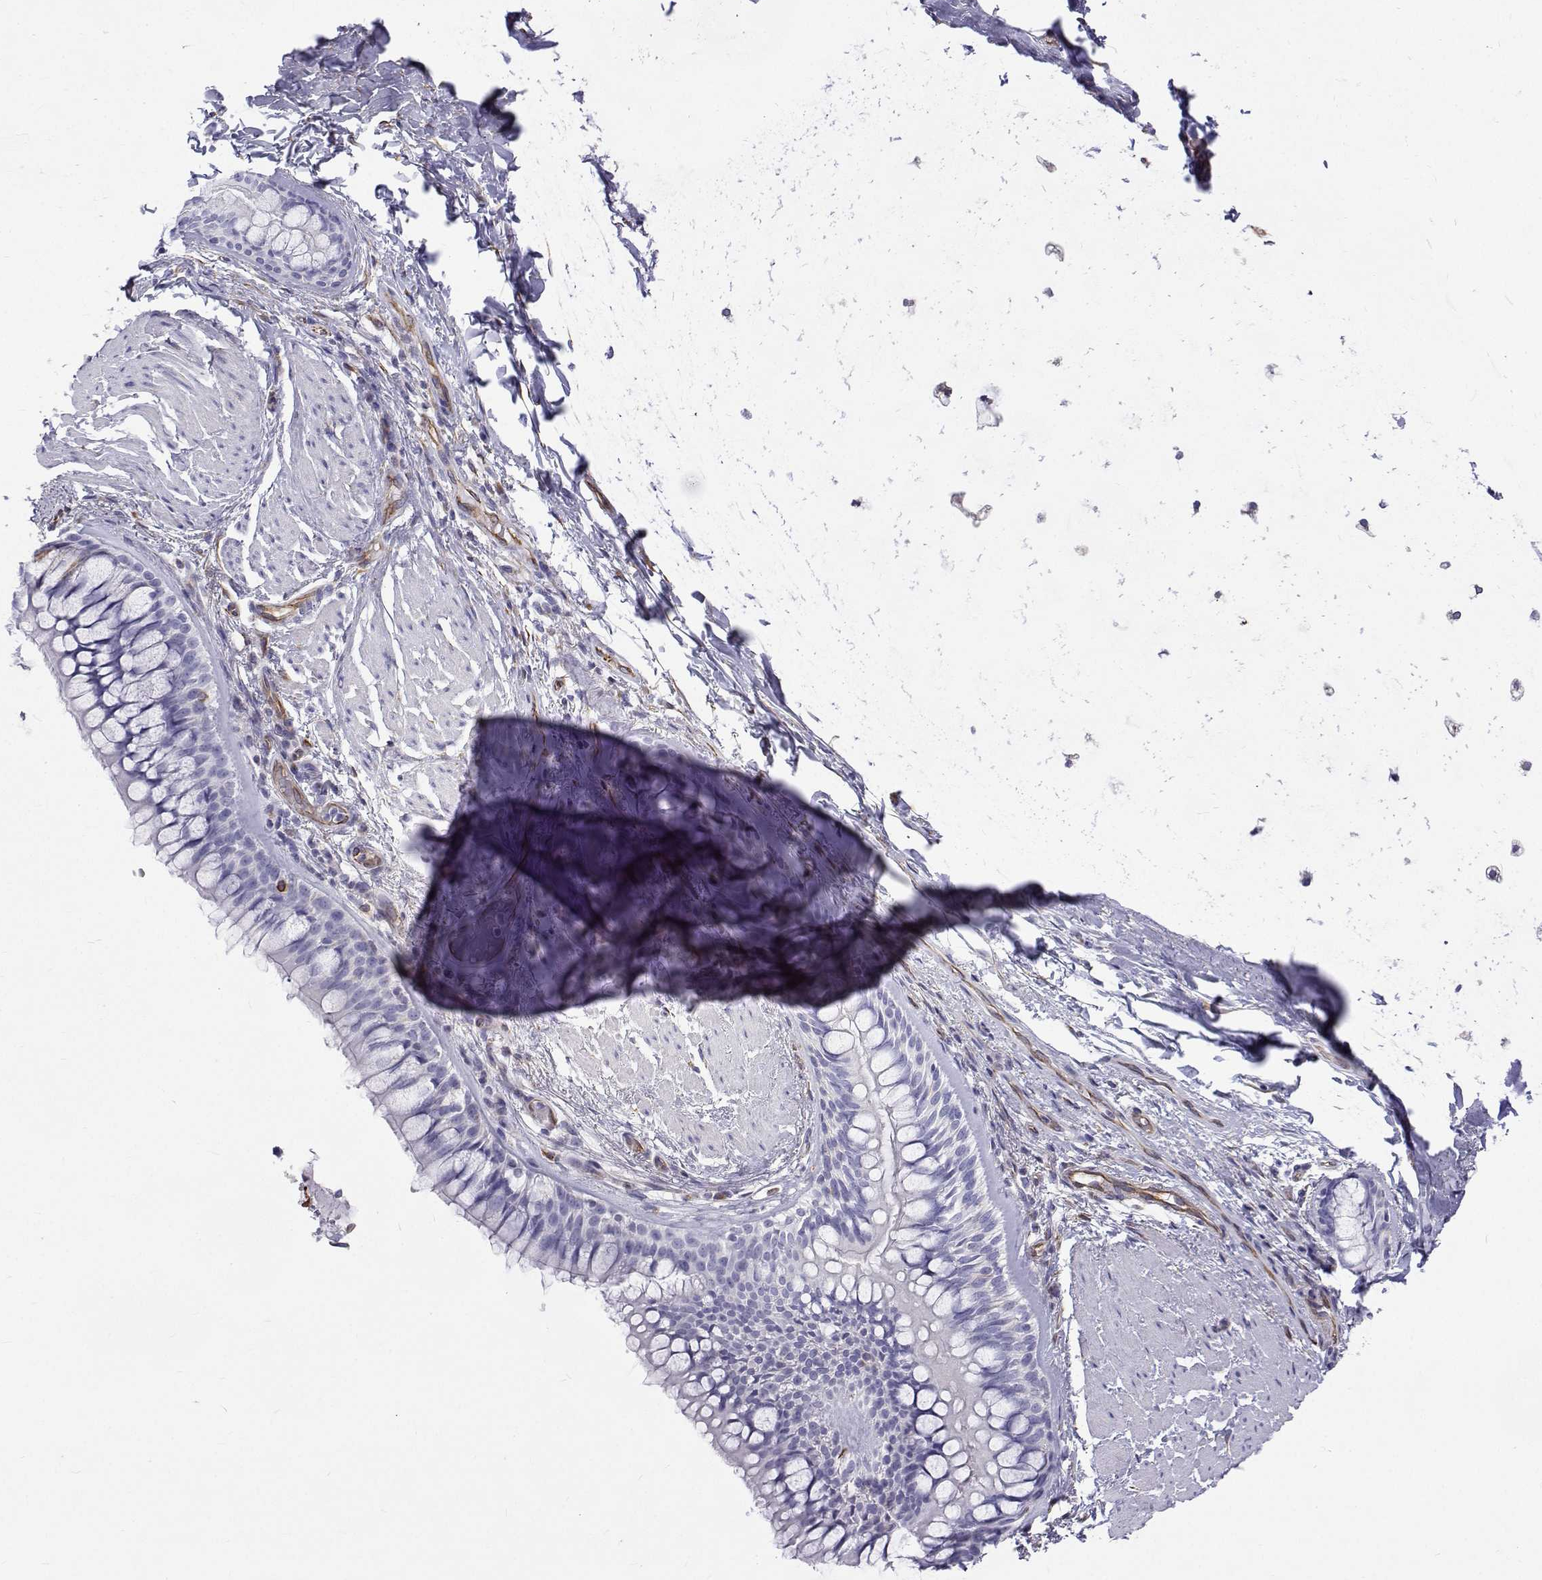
{"staining": {"intensity": "negative", "quantity": "none", "location": "none"}, "tissue": "soft tissue", "cell_type": "Chondrocytes", "image_type": "normal", "snomed": [{"axis": "morphology", "description": "Normal tissue, NOS"}, {"axis": "topography", "description": "Cartilage tissue"}, {"axis": "topography", "description": "Bronchus"}], "caption": "Normal soft tissue was stained to show a protein in brown. There is no significant expression in chondrocytes.", "gene": "OPRPN", "patient": {"sex": "male", "age": 64}}